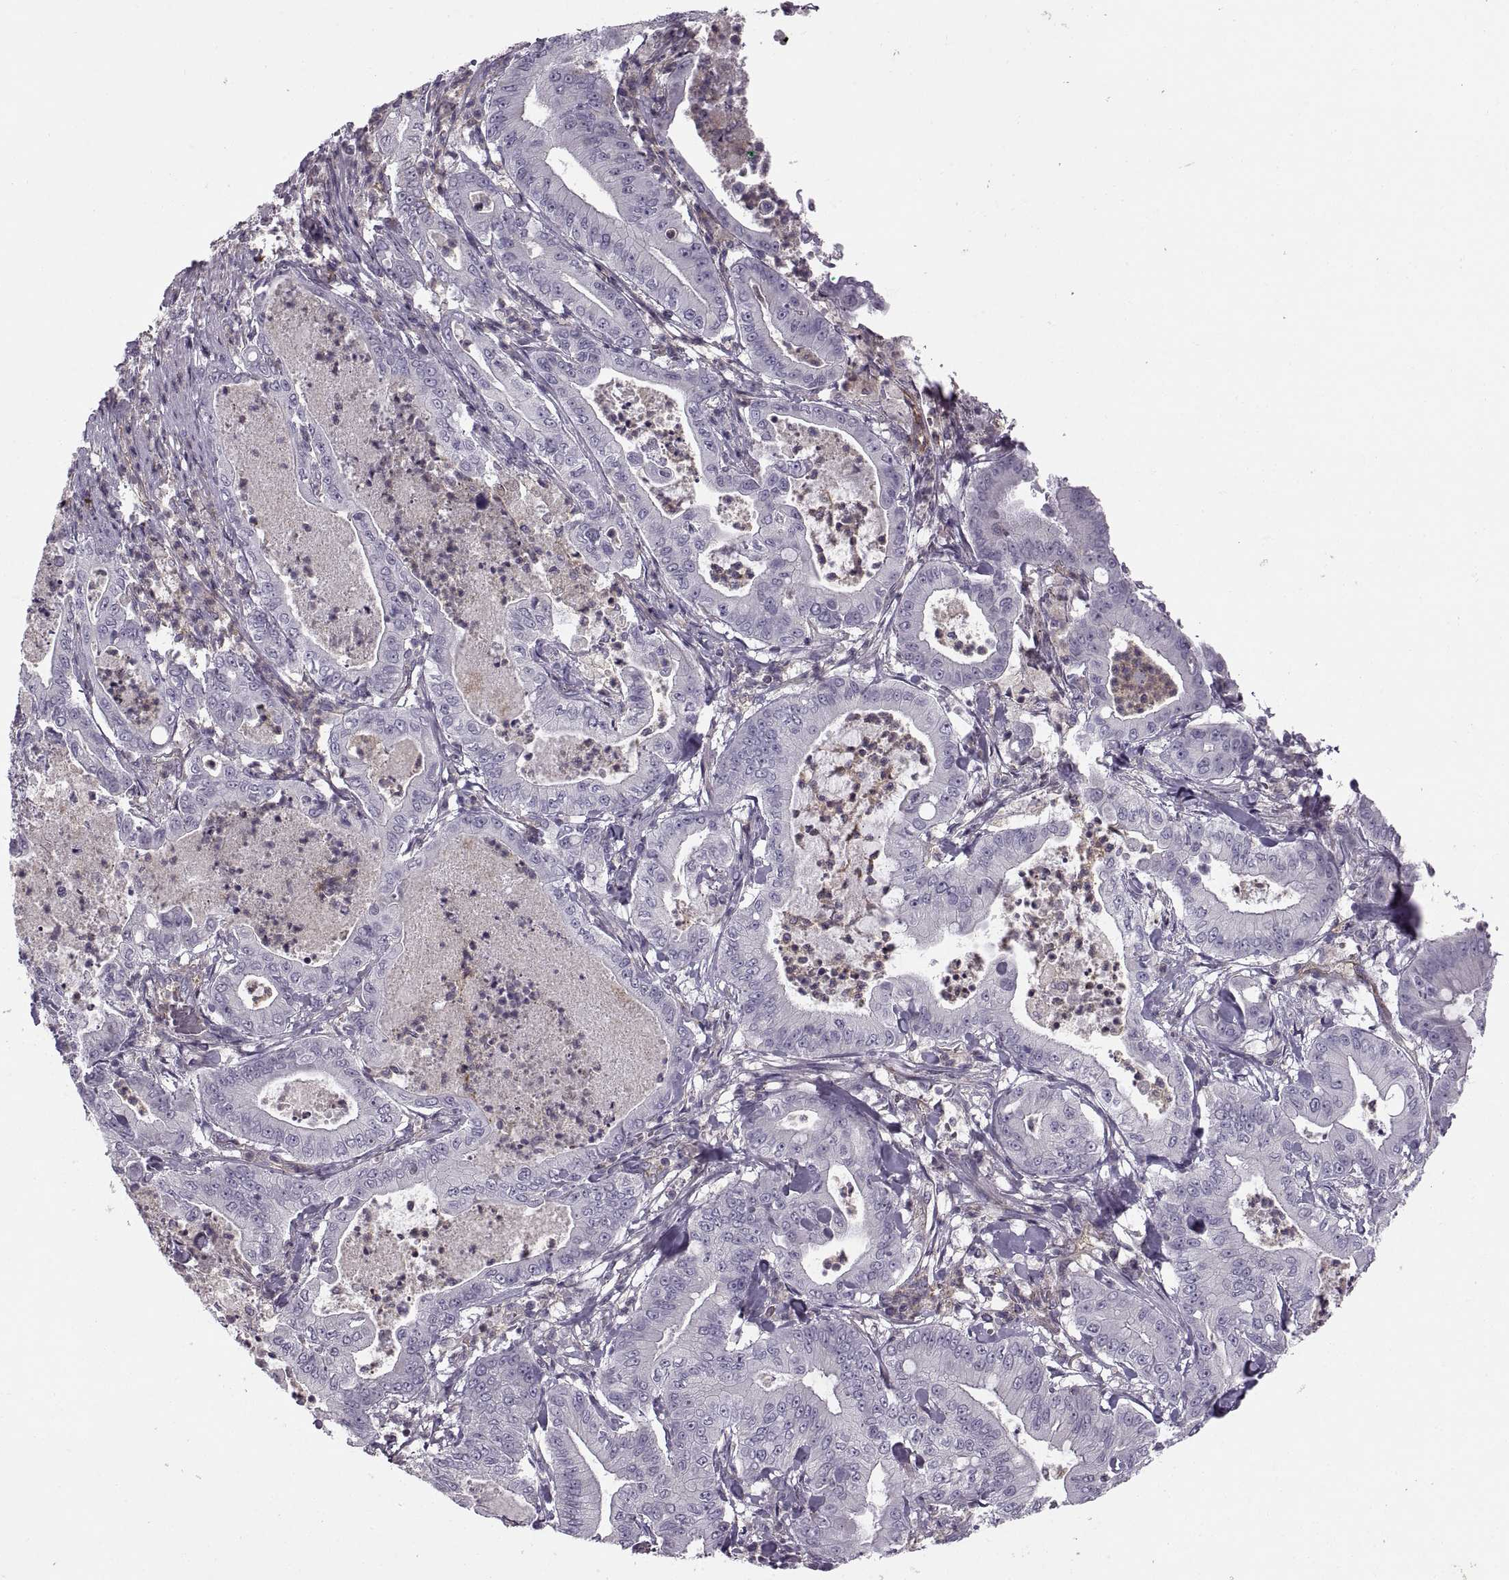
{"staining": {"intensity": "negative", "quantity": "none", "location": "none"}, "tissue": "pancreatic cancer", "cell_type": "Tumor cells", "image_type": "cancer", "snomed": [{"axis": "morphology", "description": "Adenocarcinoma, NOS"}, {"axis": "topography", "description": "Pancreas"}], "caption": "DAB immunohistochemical staining of pancreatic cancer demonstrates no significant staining in tumor cells. (DAB (3,3'-diaminobenzidine) immunohistochemistry with hematoxylin counter stain).", "gene": "RALB", "patient": {"sex": "male", "age": 71}}